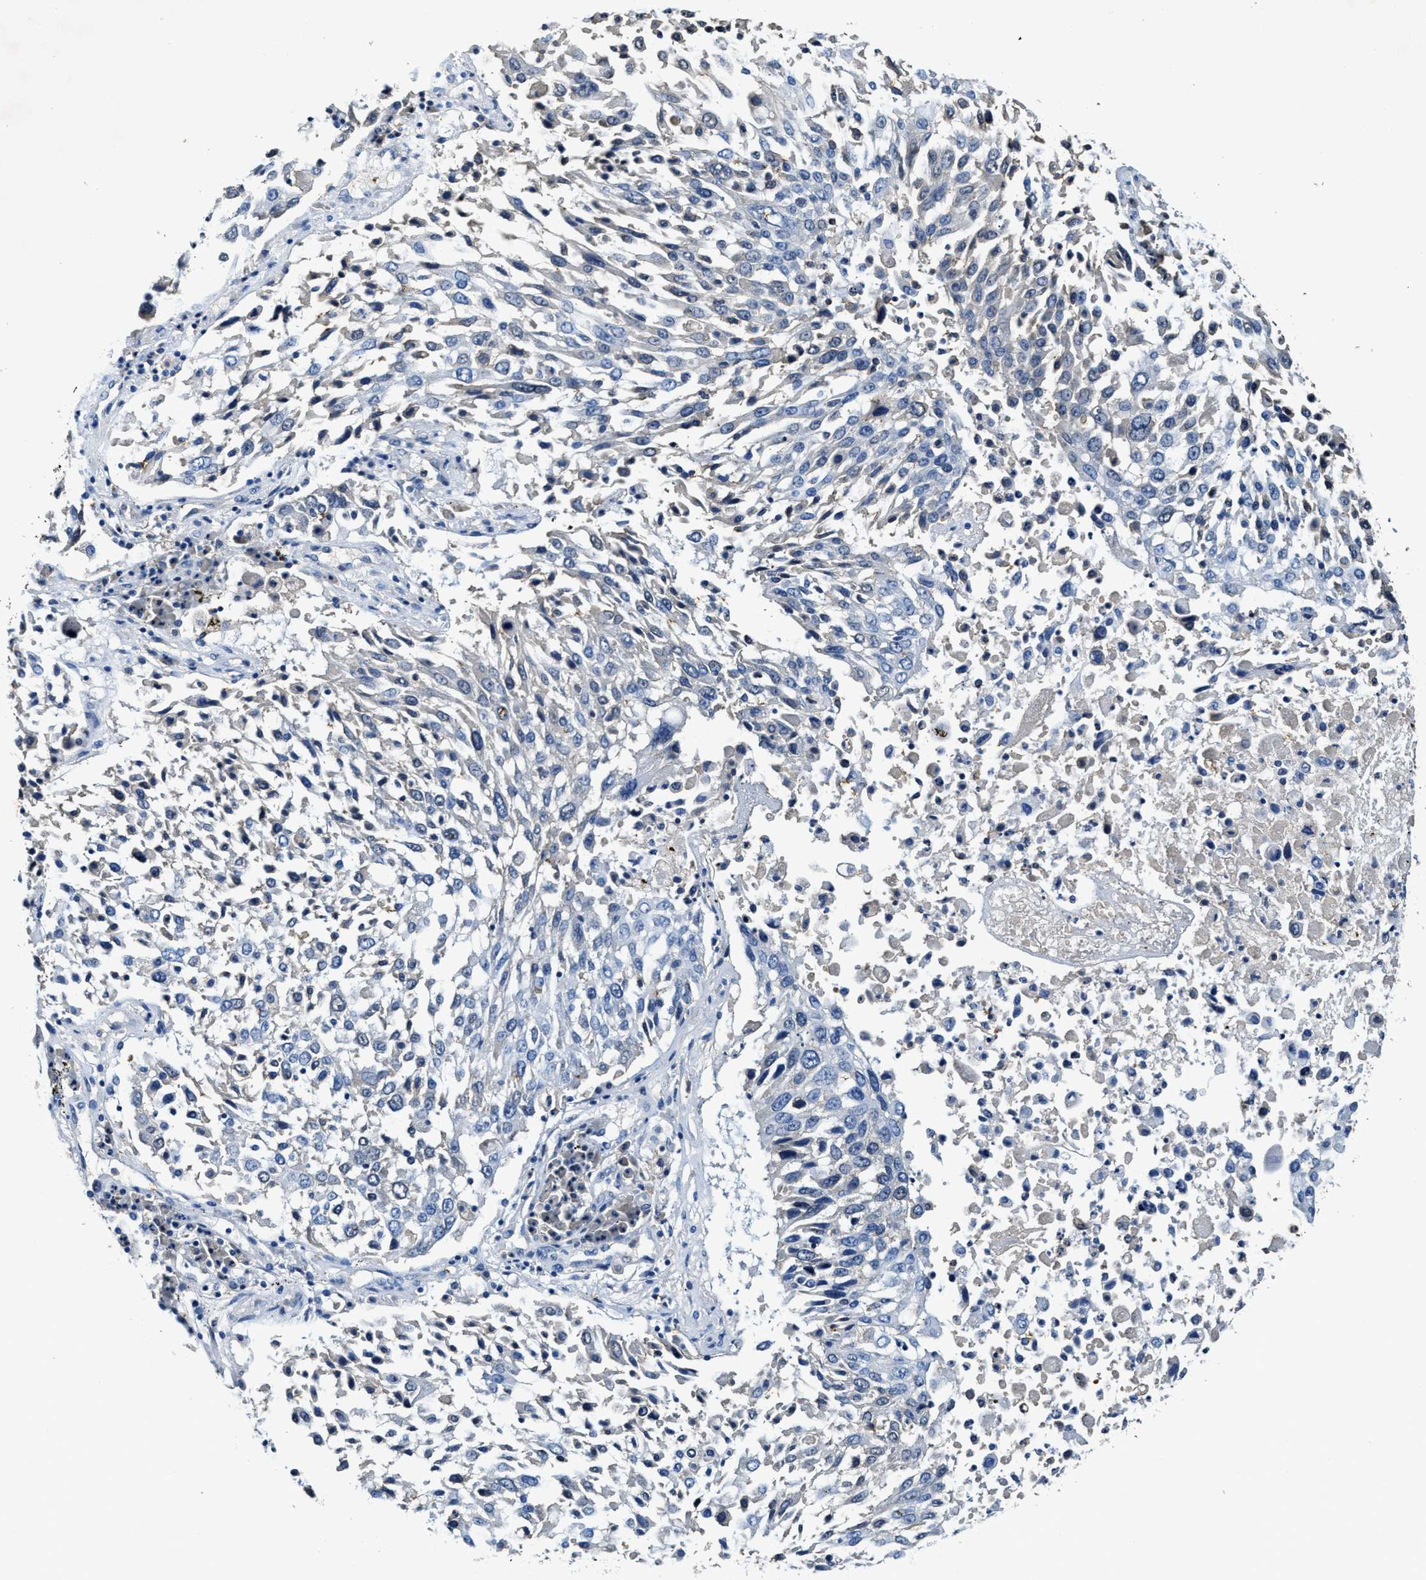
{"staining": {"intensity": "negative", "quantity": "none", "location": "none"}, "tissue": "lung cancer", "cell_type": "Tumor cells", "image_type": "cancer", "snomed": [{"axis": "morphology", "description": "Squamous cell carcinoma, NOS"}, {"axis": "topography", "description": "Lung"}], "caption": "Tumor cells are negative for protein expression in human lung squamous cell carcinoma.", "gene": "SLC25A25", "patient": {"sex": "male", "age": 65}}